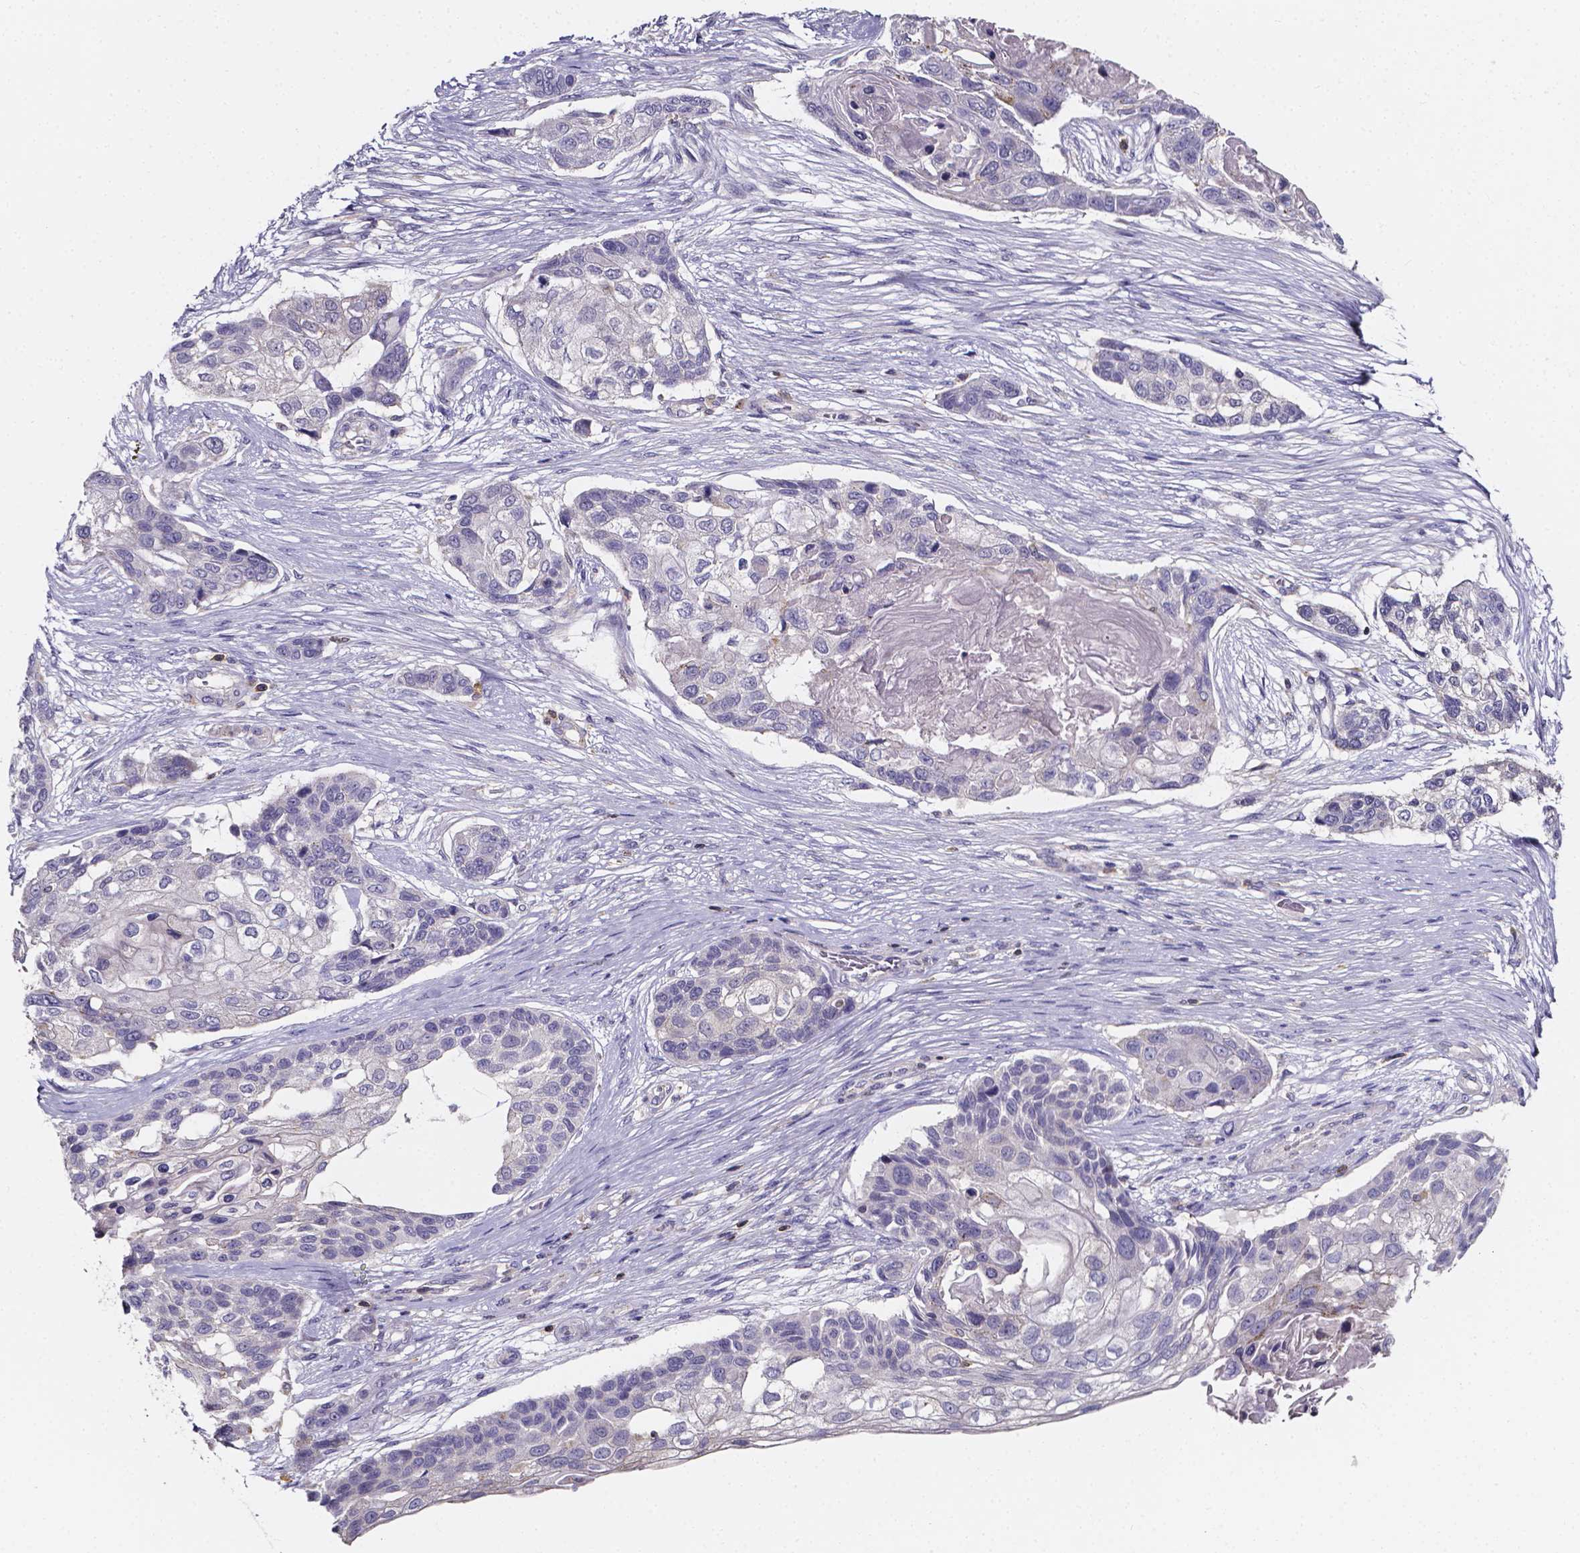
{"staining": {"intensity": "negative", "quantity": "none", "location": "none"}, "tissue": "lung cancer", "cell_type": "Tumor cells", "image_type": "cancer", "snomed": [{"axis": "morphology", "description": "Squamous cell carcinoma, NOS"}, {"axis": "topography", "description": "Lung"}], "caption": "This is an IHC photomicrograph of squamous cell carcinoma (lung). There is no expression in tumor cells.", "gene": "THEMIS", "patient": {"sex": "male", "age": 69}}